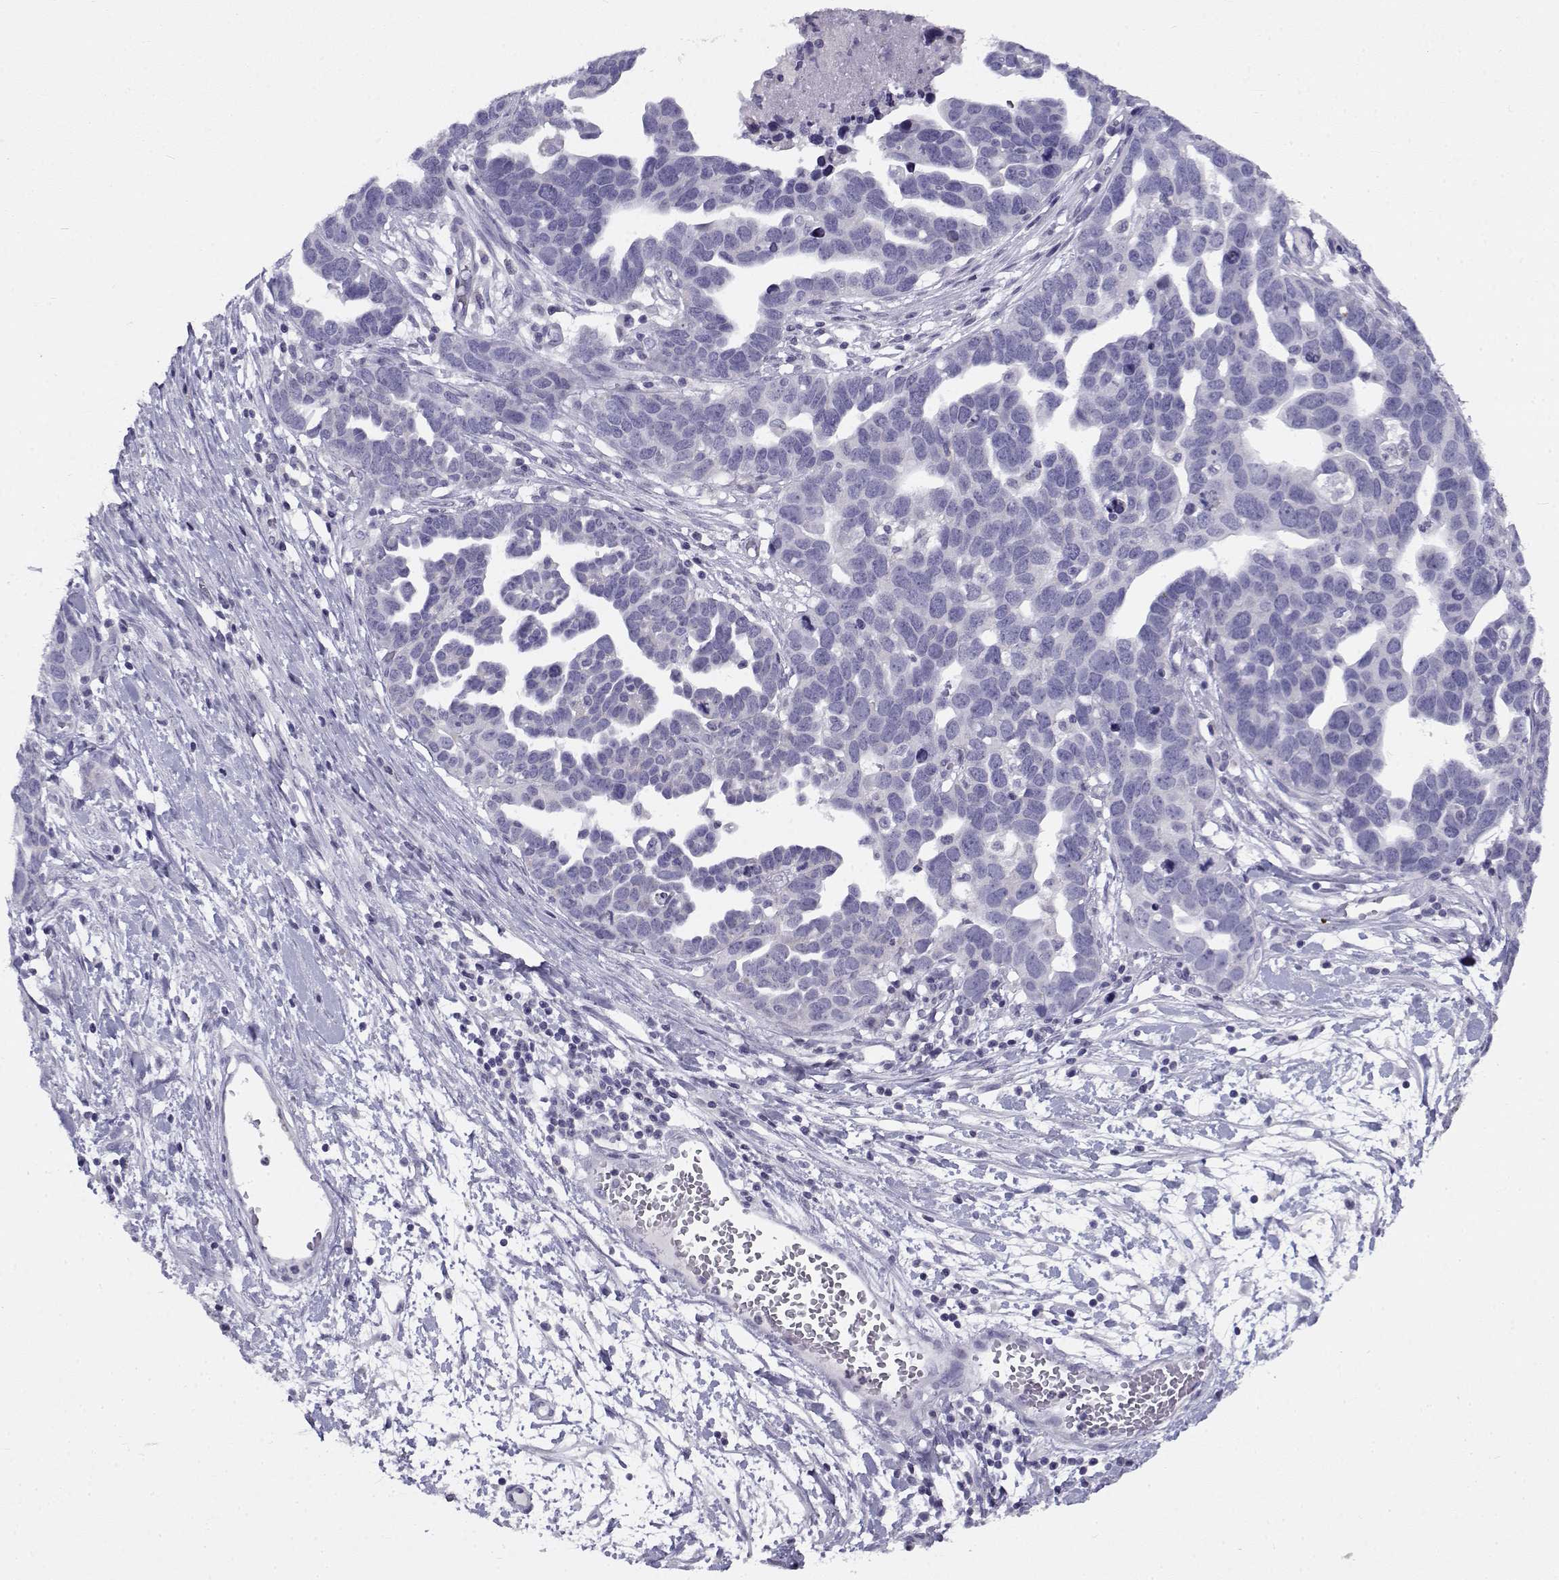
{"staining": {"intensity": "negative", "quantity": "none", "location": "none"}, "tissue": "ovarian cancer", "cell_type": "Tumor cells", "image_type": "cancer", "snomed": [{"axis": "morphology", "description": "Cystadenocarcinoma, serous, NOS"}, {"axis": "topography", "description": "Ovary"}], "caption": "DAB immunohistochemical staining of human ovarian cancer exhibits no significant positivity in tumor cells.", "gene": "FAM166A", "patient": {"sex": "female", "age": 54}}